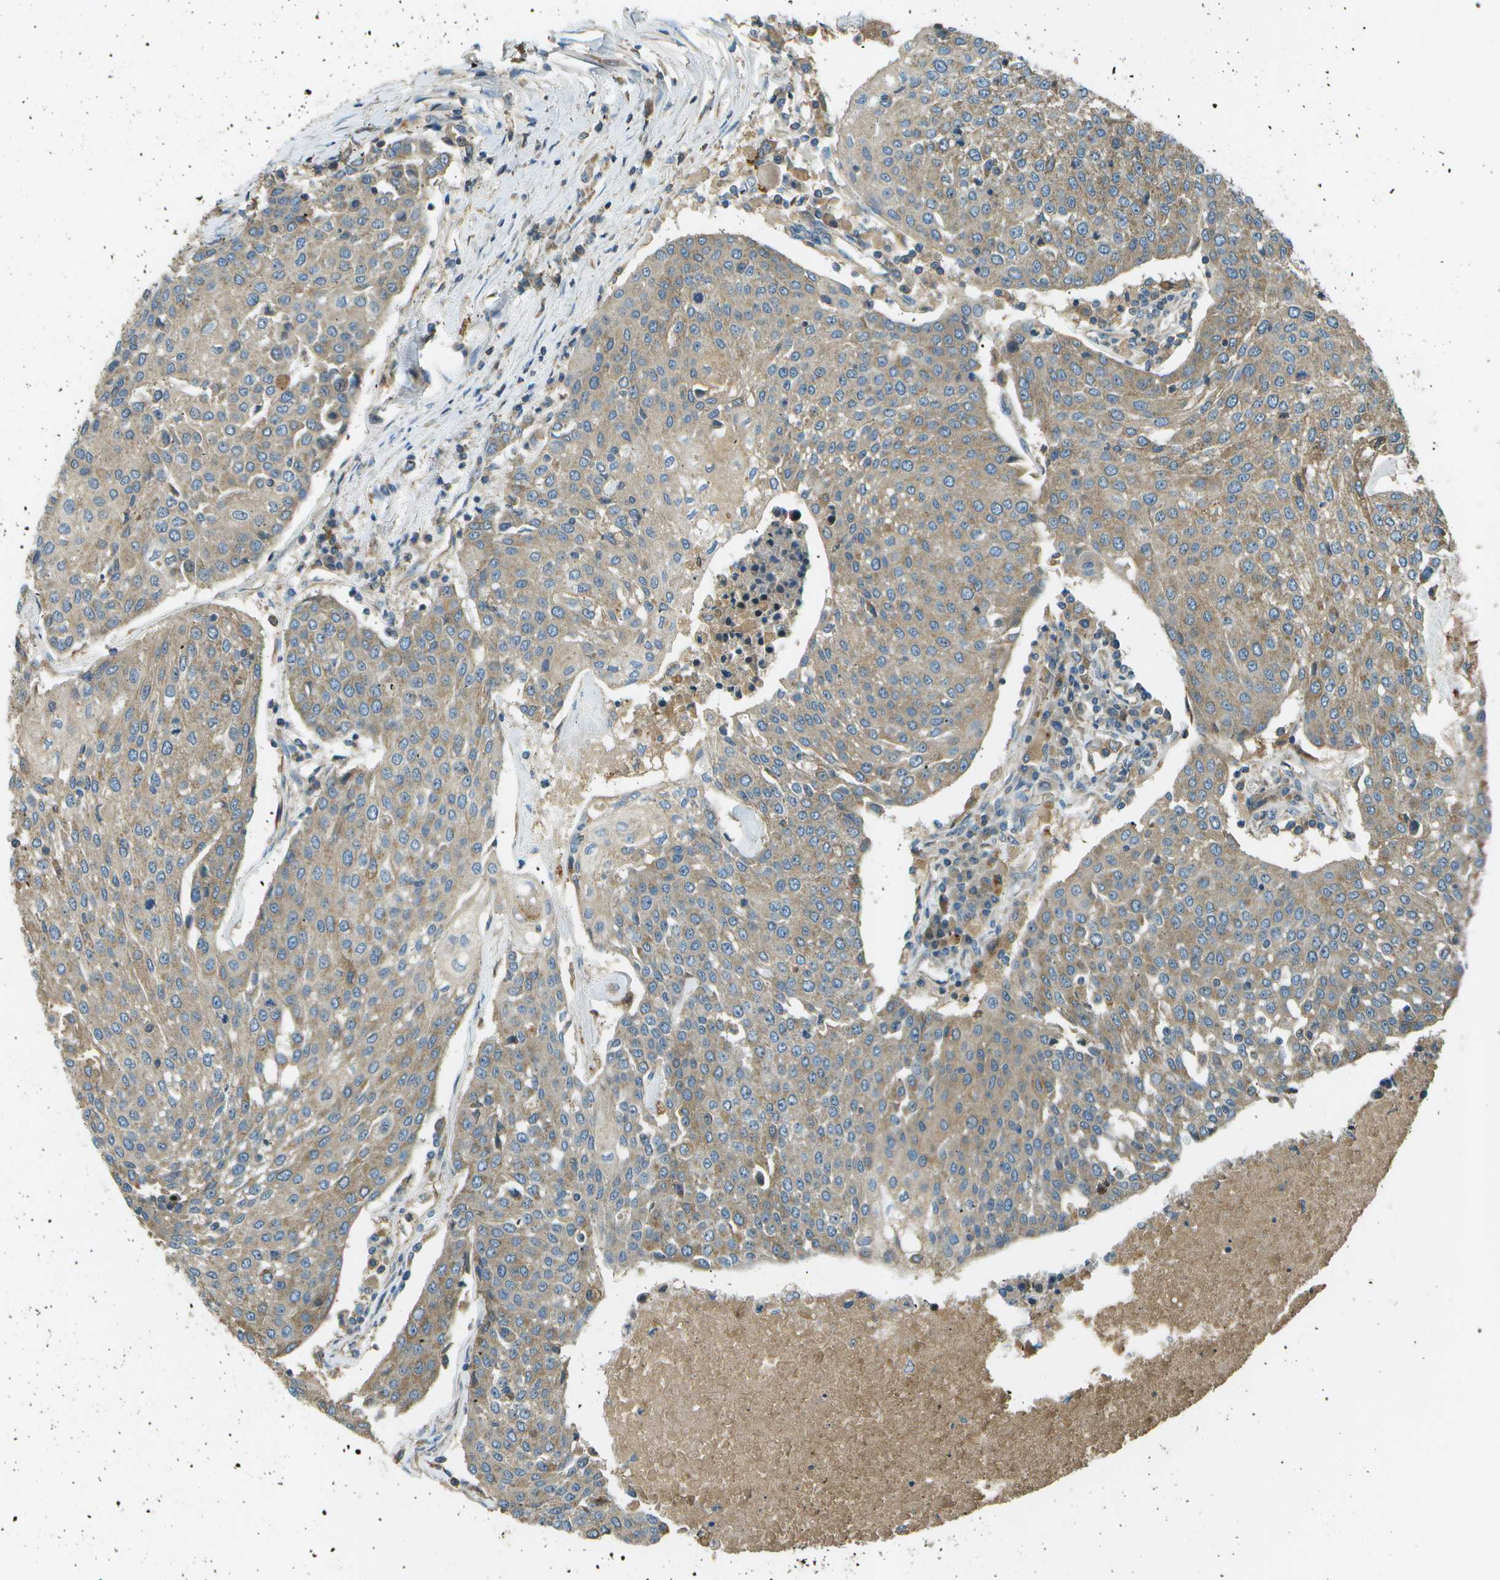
{"staining": {"intensity": "weak", "quantity": ">75%", "location": "cytoplasmic/membranous"}, "tissue": "urothelial cancer", "cell_type": "Tumor cells", "image_type": "cancer", "snomed": [{"axis": "morphology", "description": "Urothelial carcinoma, High grade"}, {"axis": "topography", "description": "Urinary bladder"}], "caption": "Immunohistochemical staining of urothelial cancer demonstrates low levels of weak cytoplasmic/membranous protein positivity in about >75% of tumor cells.", "gene": "PXYLP1", "patient": {"sex": "female", "age": 85}}